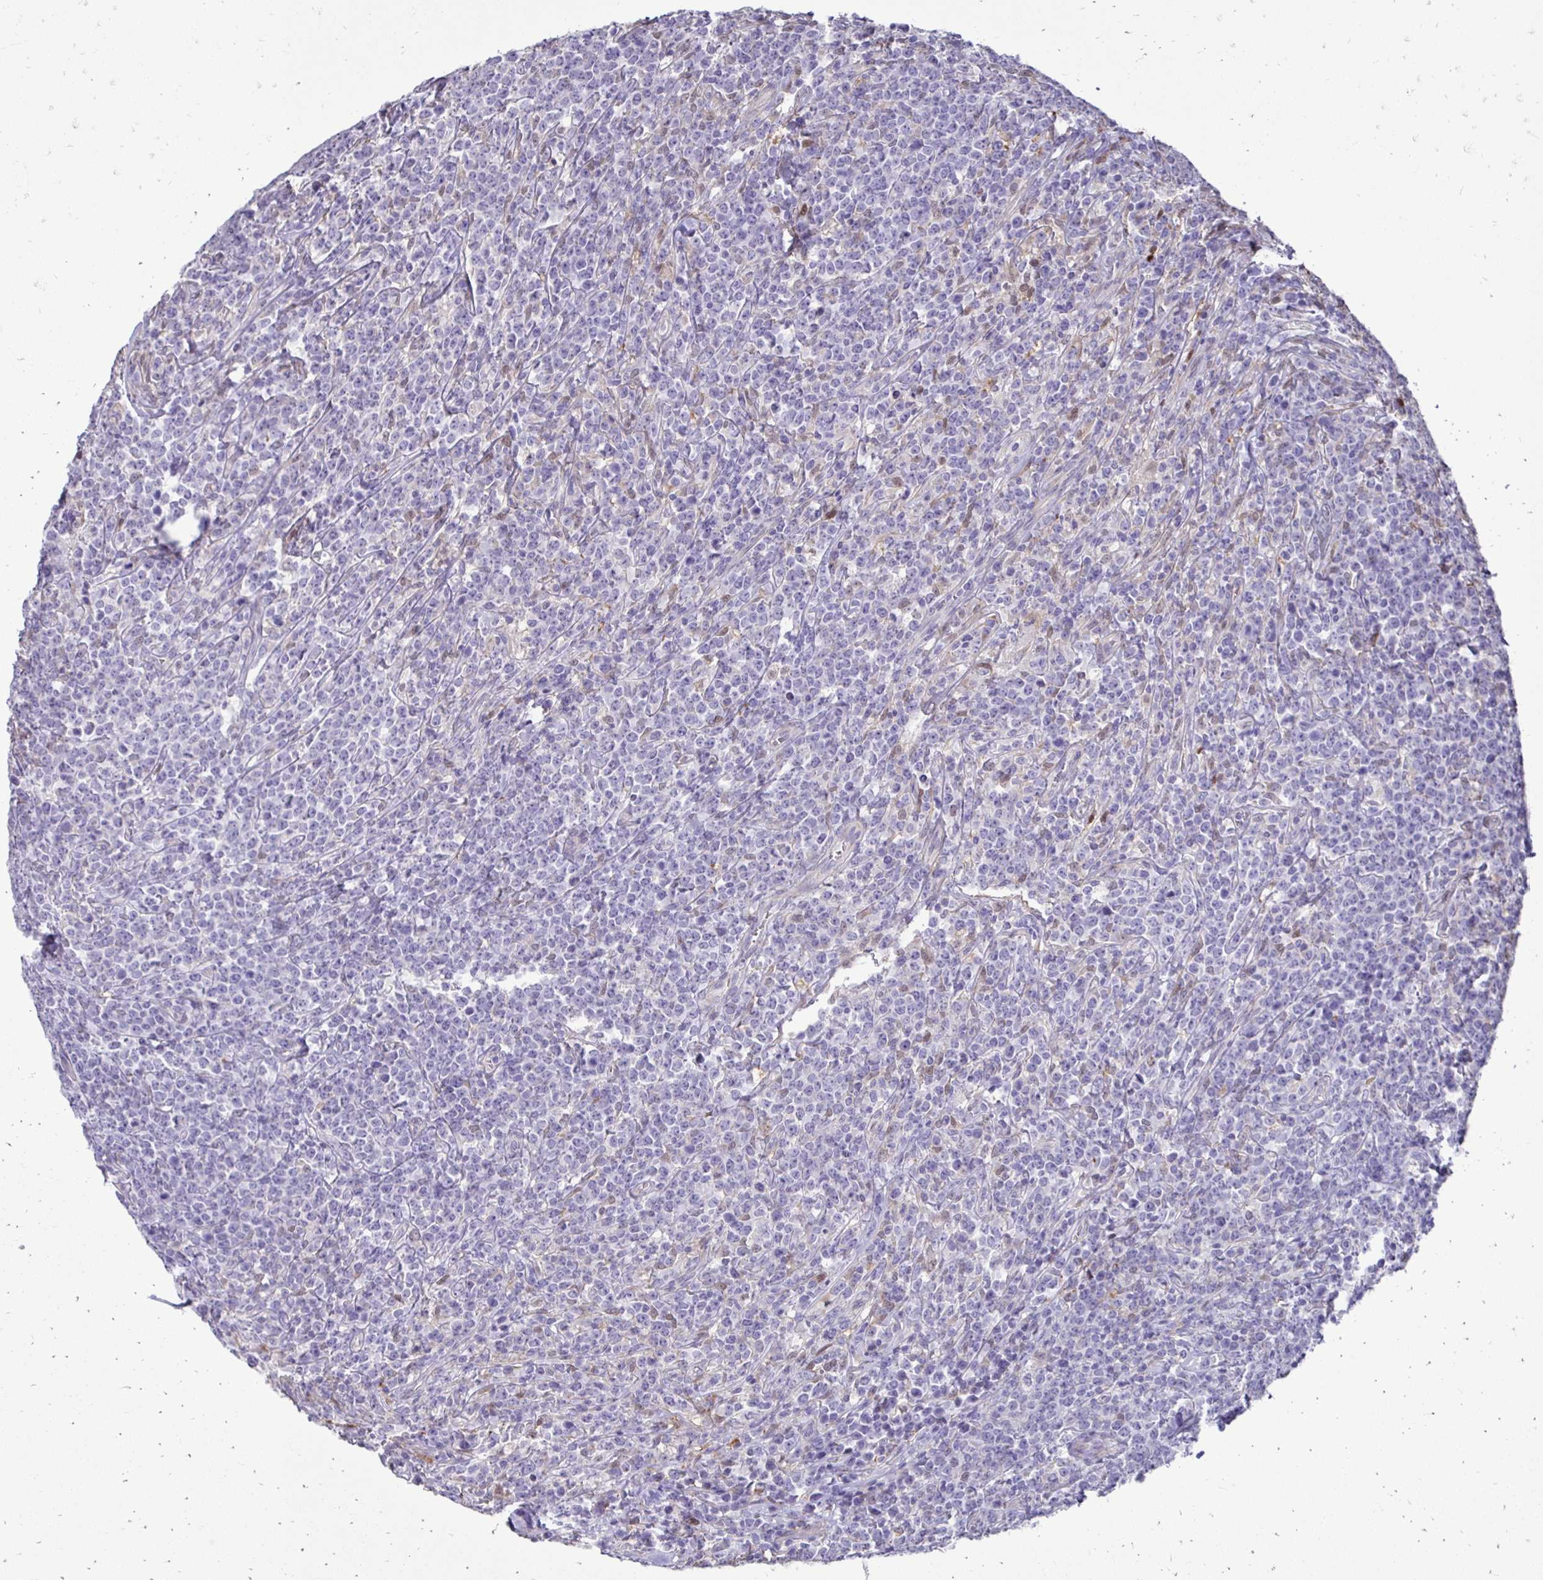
{"staining": {"intensity": "negative", "quantity": "none", "location": "none"}, "tissue": "lymphoma", "cell_type": "Tumor cells", "image_type": "cancer", "snomed": [{"axis": "morphology", "description": "Malignant lymphoma, non-Hodgkin's type, High grade"}, {"axis": "topography", "description": "Small intestine"}], "caption": "The image displays no staining of tumor cells in high-grade malignant lymphoma, non-Hodgkin's type. (Immunohistochemistry (ihc), brightfield microscopy, high magnification).", "gene": "GAS2", "patient": {"sex": "female", "age": 56}}